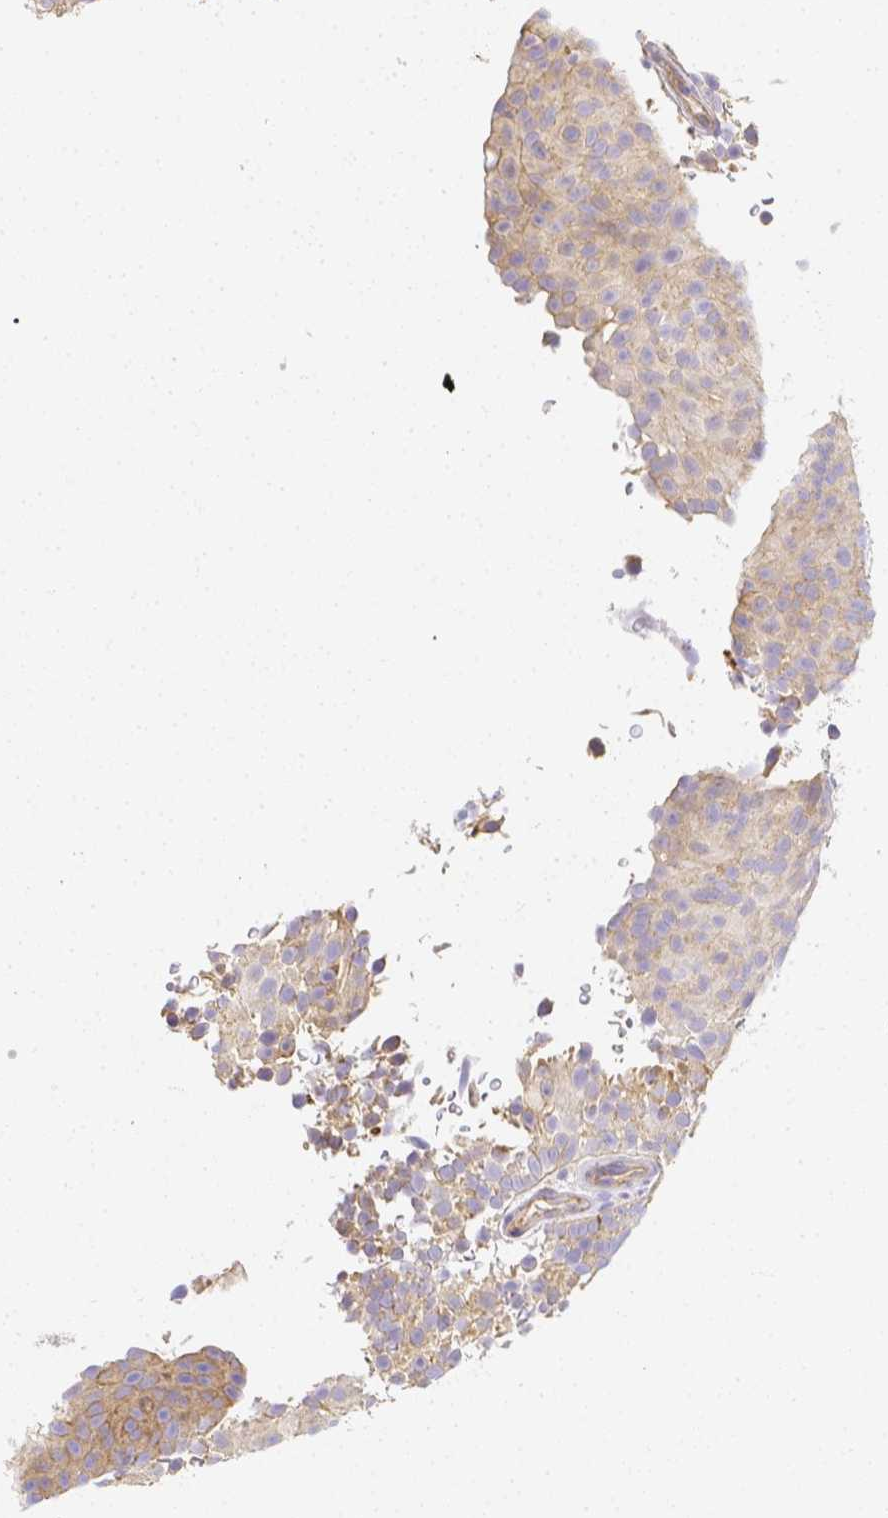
{"staining": {"intensity": "weak", "quantity": "25%-75%", "location": "cytoplasmic/membranous"}, "tissue": "urothelial cancer", "cell_type": "Tumor cells", "image_type": "cancer", "snomed": [{"axis": "morphology", "description": "Urothelial carcinoma, Low grade"}, {"axis": "topography", "description": "Urinary bladder"}], "caption": "Immunohistochemical staining of human urothelial cancer shows low levels of weak cytoplasmic/membranous protein positivity in about 25%-75% of tumor cells.", "gene": "ASAH2", "patient": {"sex": "male", "age": 78}}